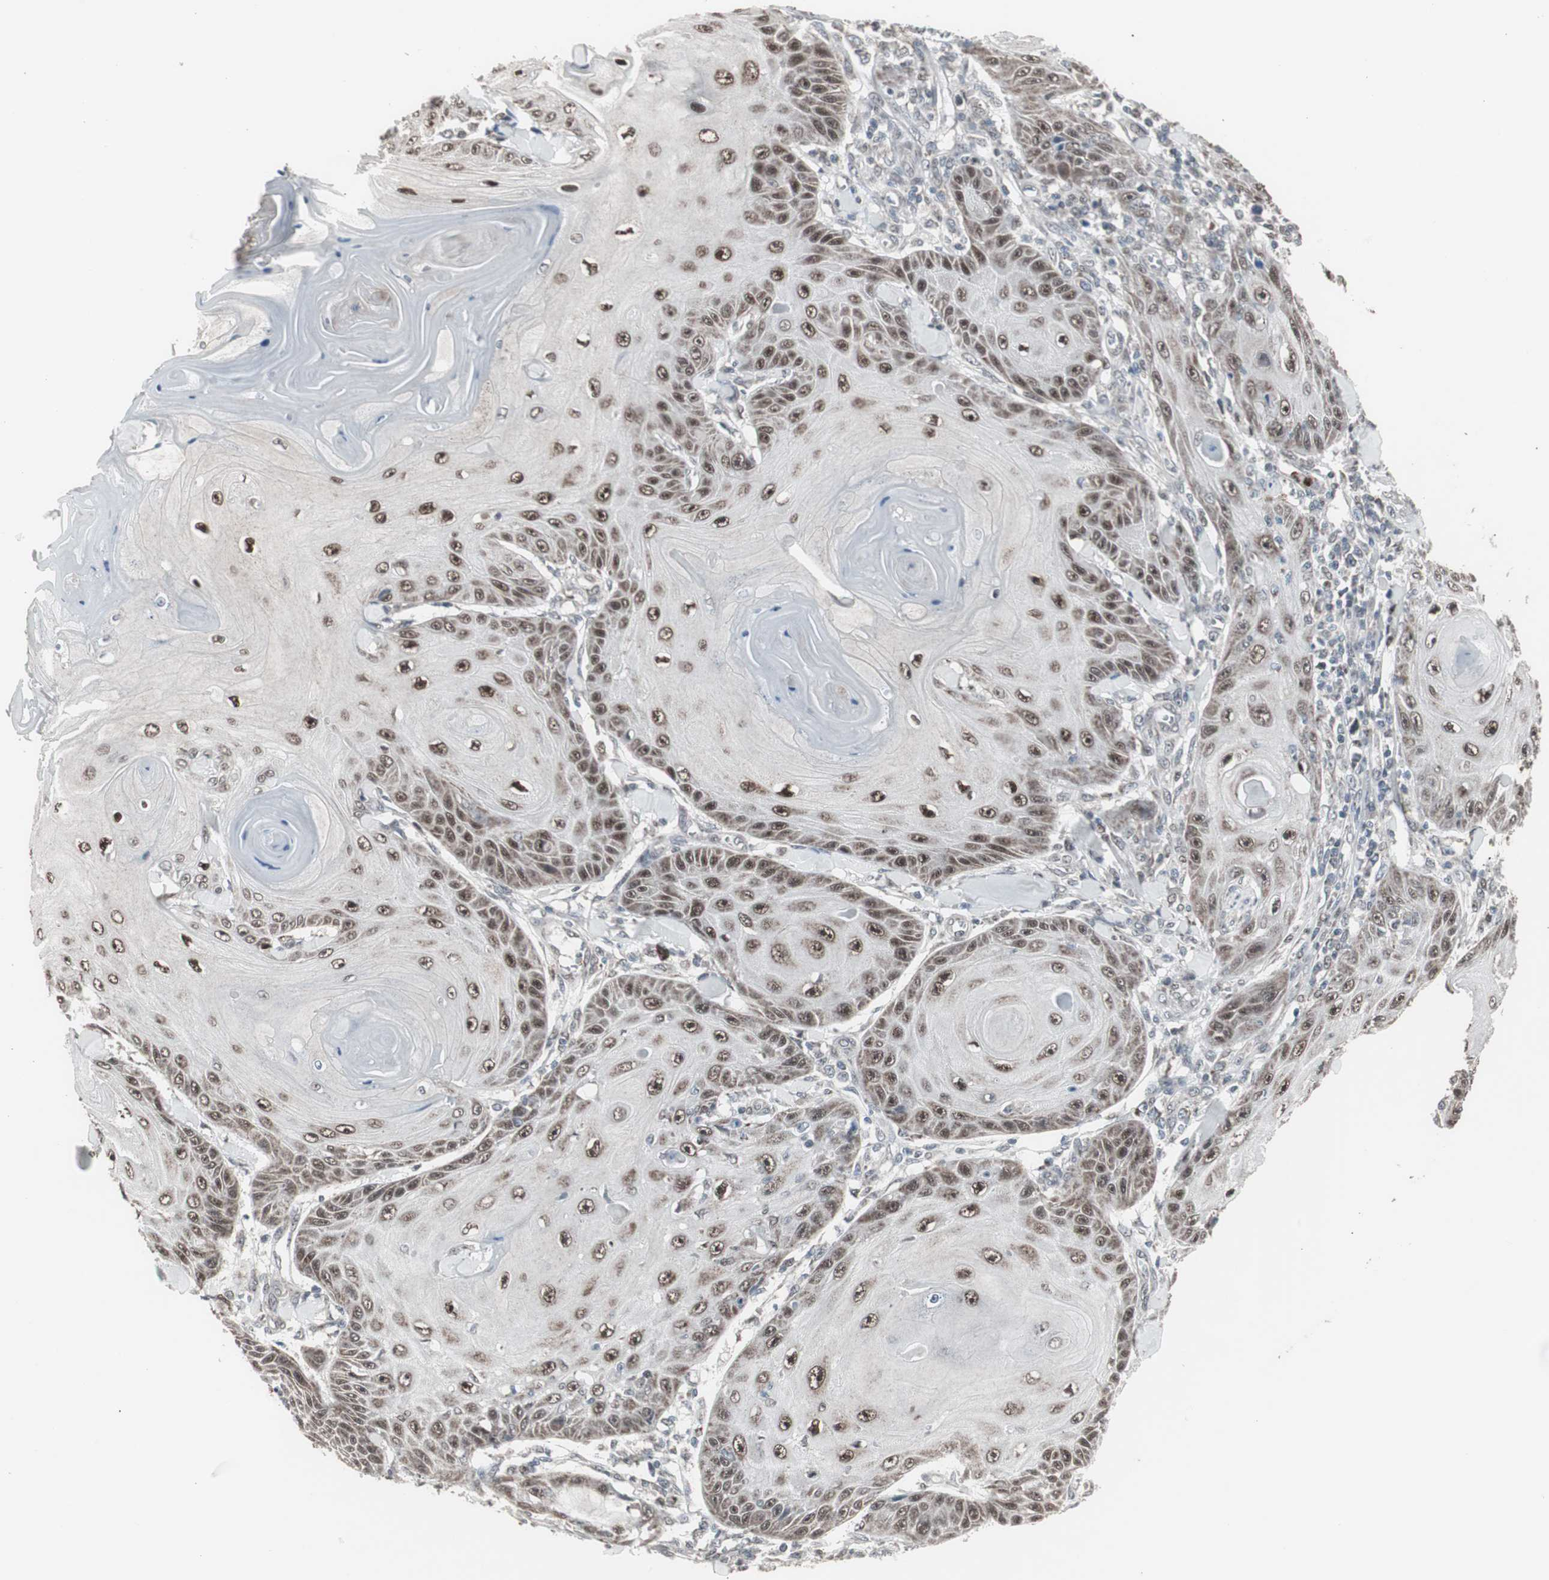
{"staining": {"intensity": "moderate", "quantity": ">75%", "location": "nuclear"}, "tissue": "skin cancer", "cell_type": "Tumor cells", "image_type": "cancer", "snomed": [{"axis": "morphology", "description": "Squamous cell carcinoma, NOS"}, {"axis": "topography", "description": "Skin"}], "caption": "High-power microscopy captured an immunohistochemistry photomicrograph of skin cancer (squamous cell carcinoma), revealing moderate nuclear expression in about >75% of tumor cells. Nuclei are stained in blue.", "gene": "RXRA", "patient": {"sex": "female", "age": 78}}